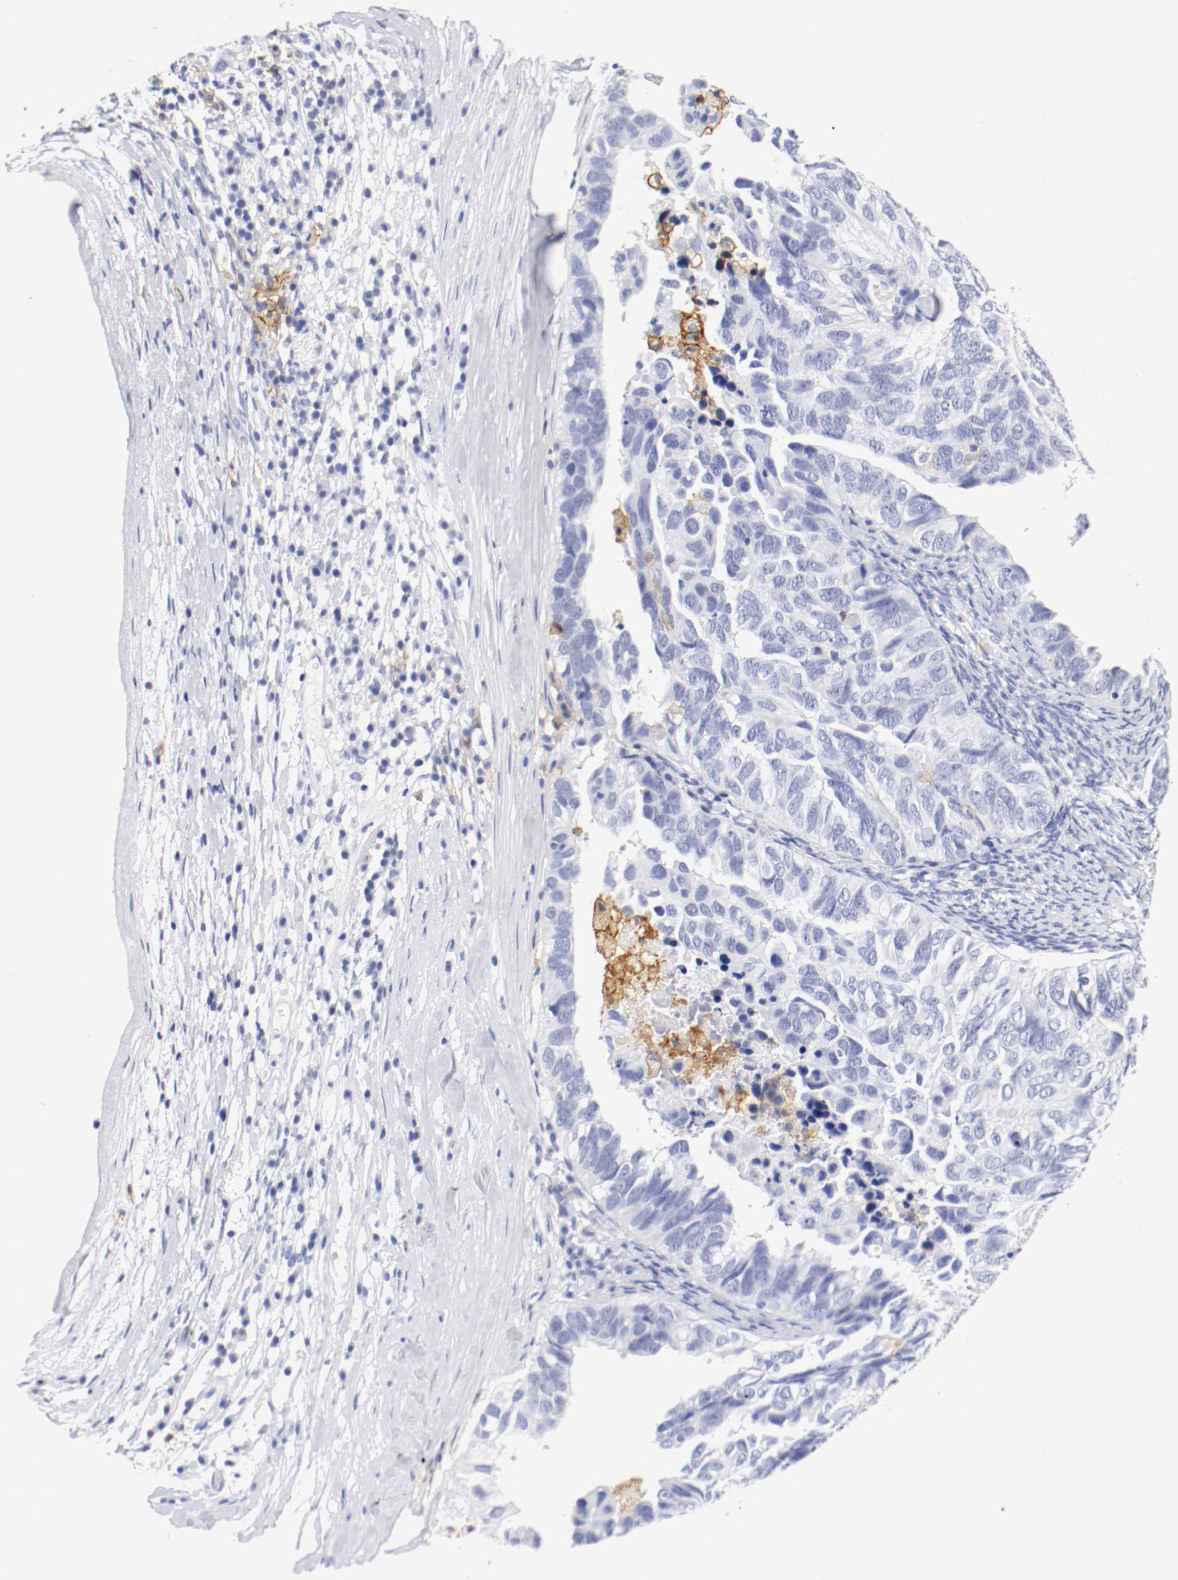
{"staining": {"intensity": "negative", "quantity": "none", "location": "none"}, "tissue": "ovarian cancer", "cell_type": "Tumor cells", "image_type": "cancer", "snomed": [{"axis": "morphology", "description": "Cystadenocarcinoma, serous, NOS"}, {"axis": "topography", "description": "Ovary"}], "caption": "DAB (3,3'-diaminobenzidine) immunohistochemical staining of serous cystadenocarcinoma (ovarian) exhibits no significant positivity in tumor cells.", "gene": "ITGAX", "patient": {"sex": "female", "age": 82}}